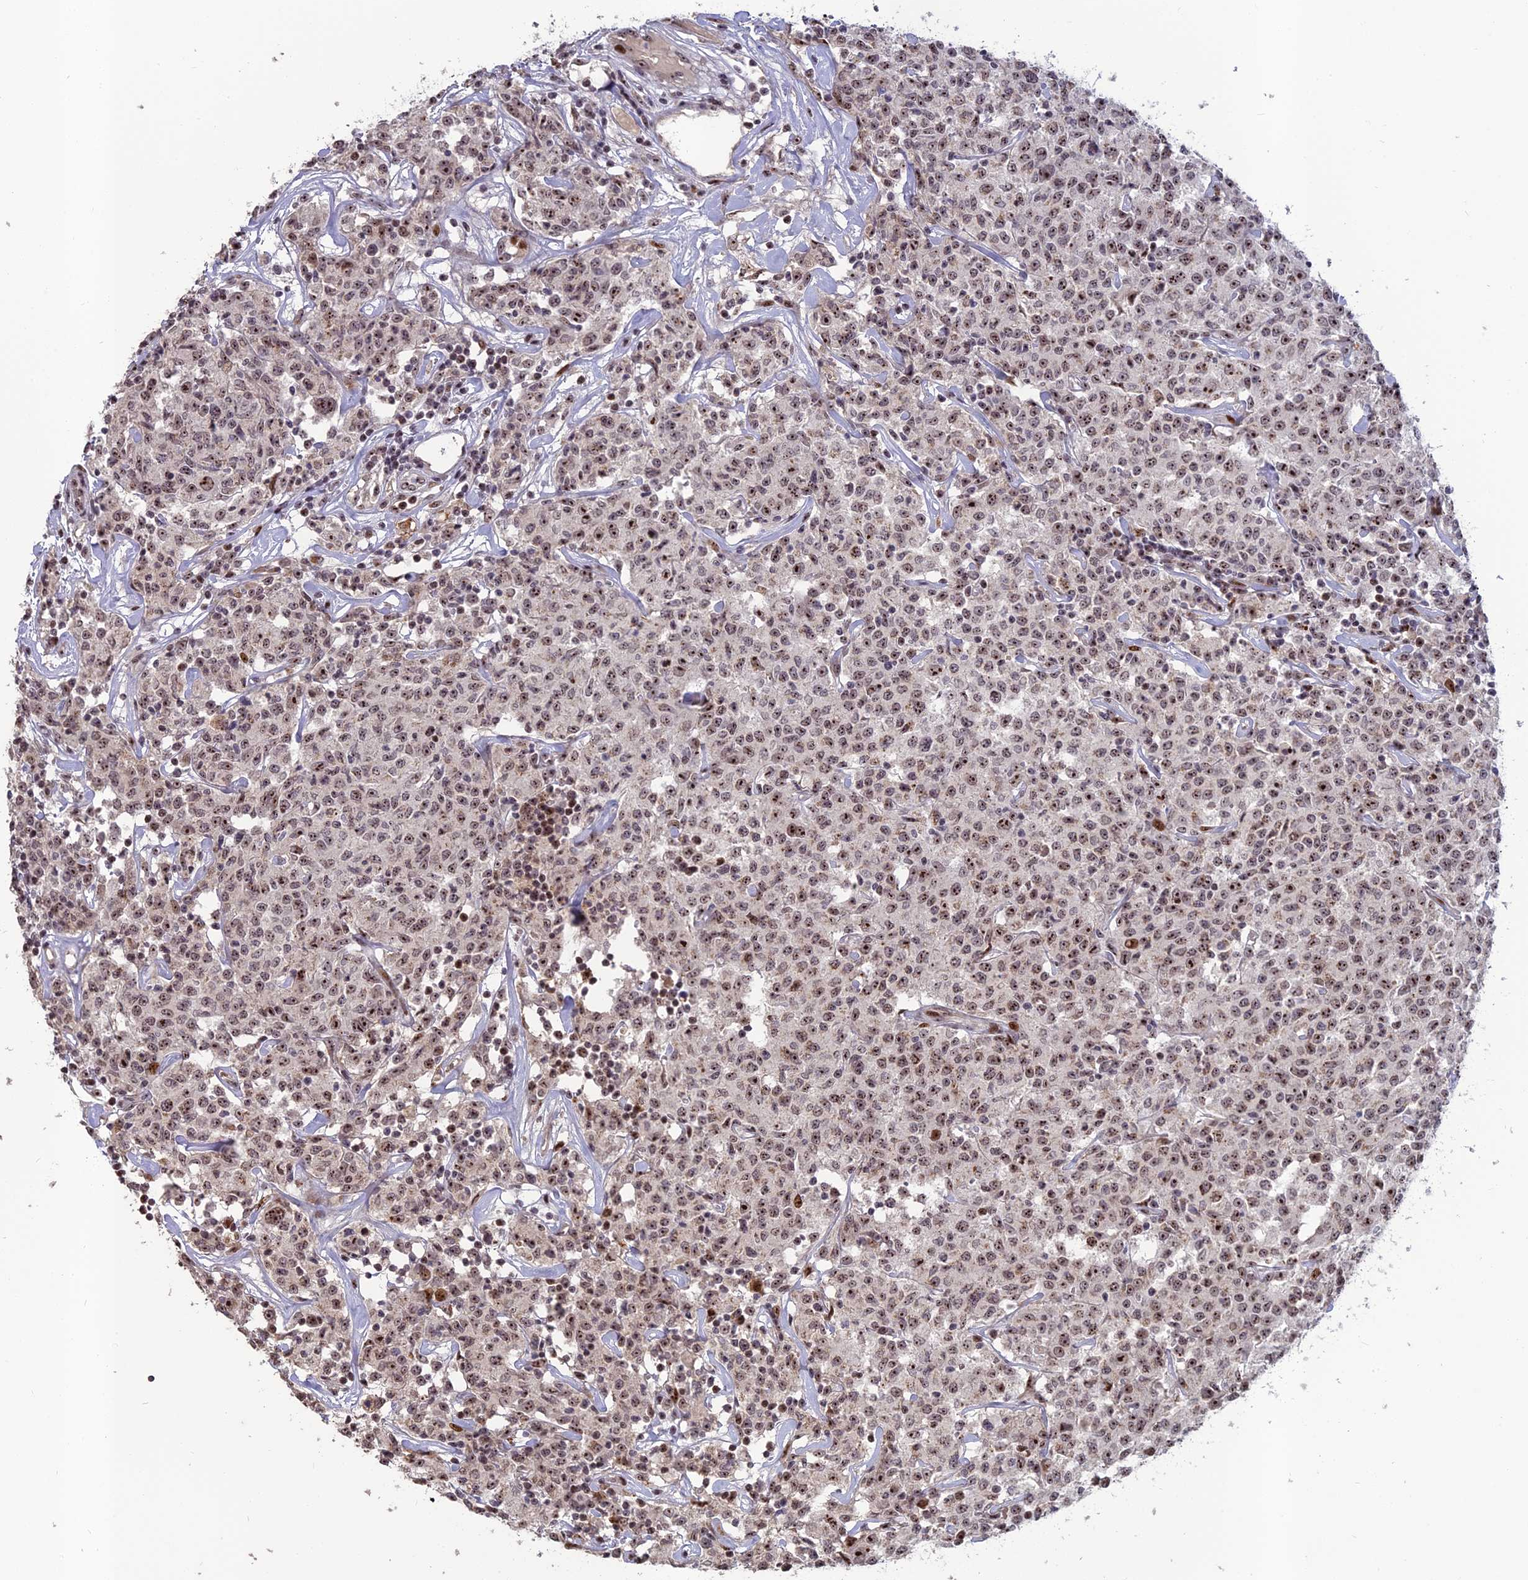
{"staining": {"intensity": "moderate", "quantity": ">75%", "location": "nuclear"}, "tissue": "lymphoma", "cell_type": "Tumor cells", "image_type": "cancer", "snomed": [{"axis": "morphology", "description": "Malignant lymphoma, non-Hodgkin's type, Low grade"}, {"axis": "topography", "description": "Small intestine"}], "caption": "Malignant lymphoma, non-Hodgkin's type (low-grade) stained with a brown dye shows moderate nuclear positive expression in about >75% of tumor cells.", "gene": "FAM131A", "patient": {"sex": "female", "age": 59}}